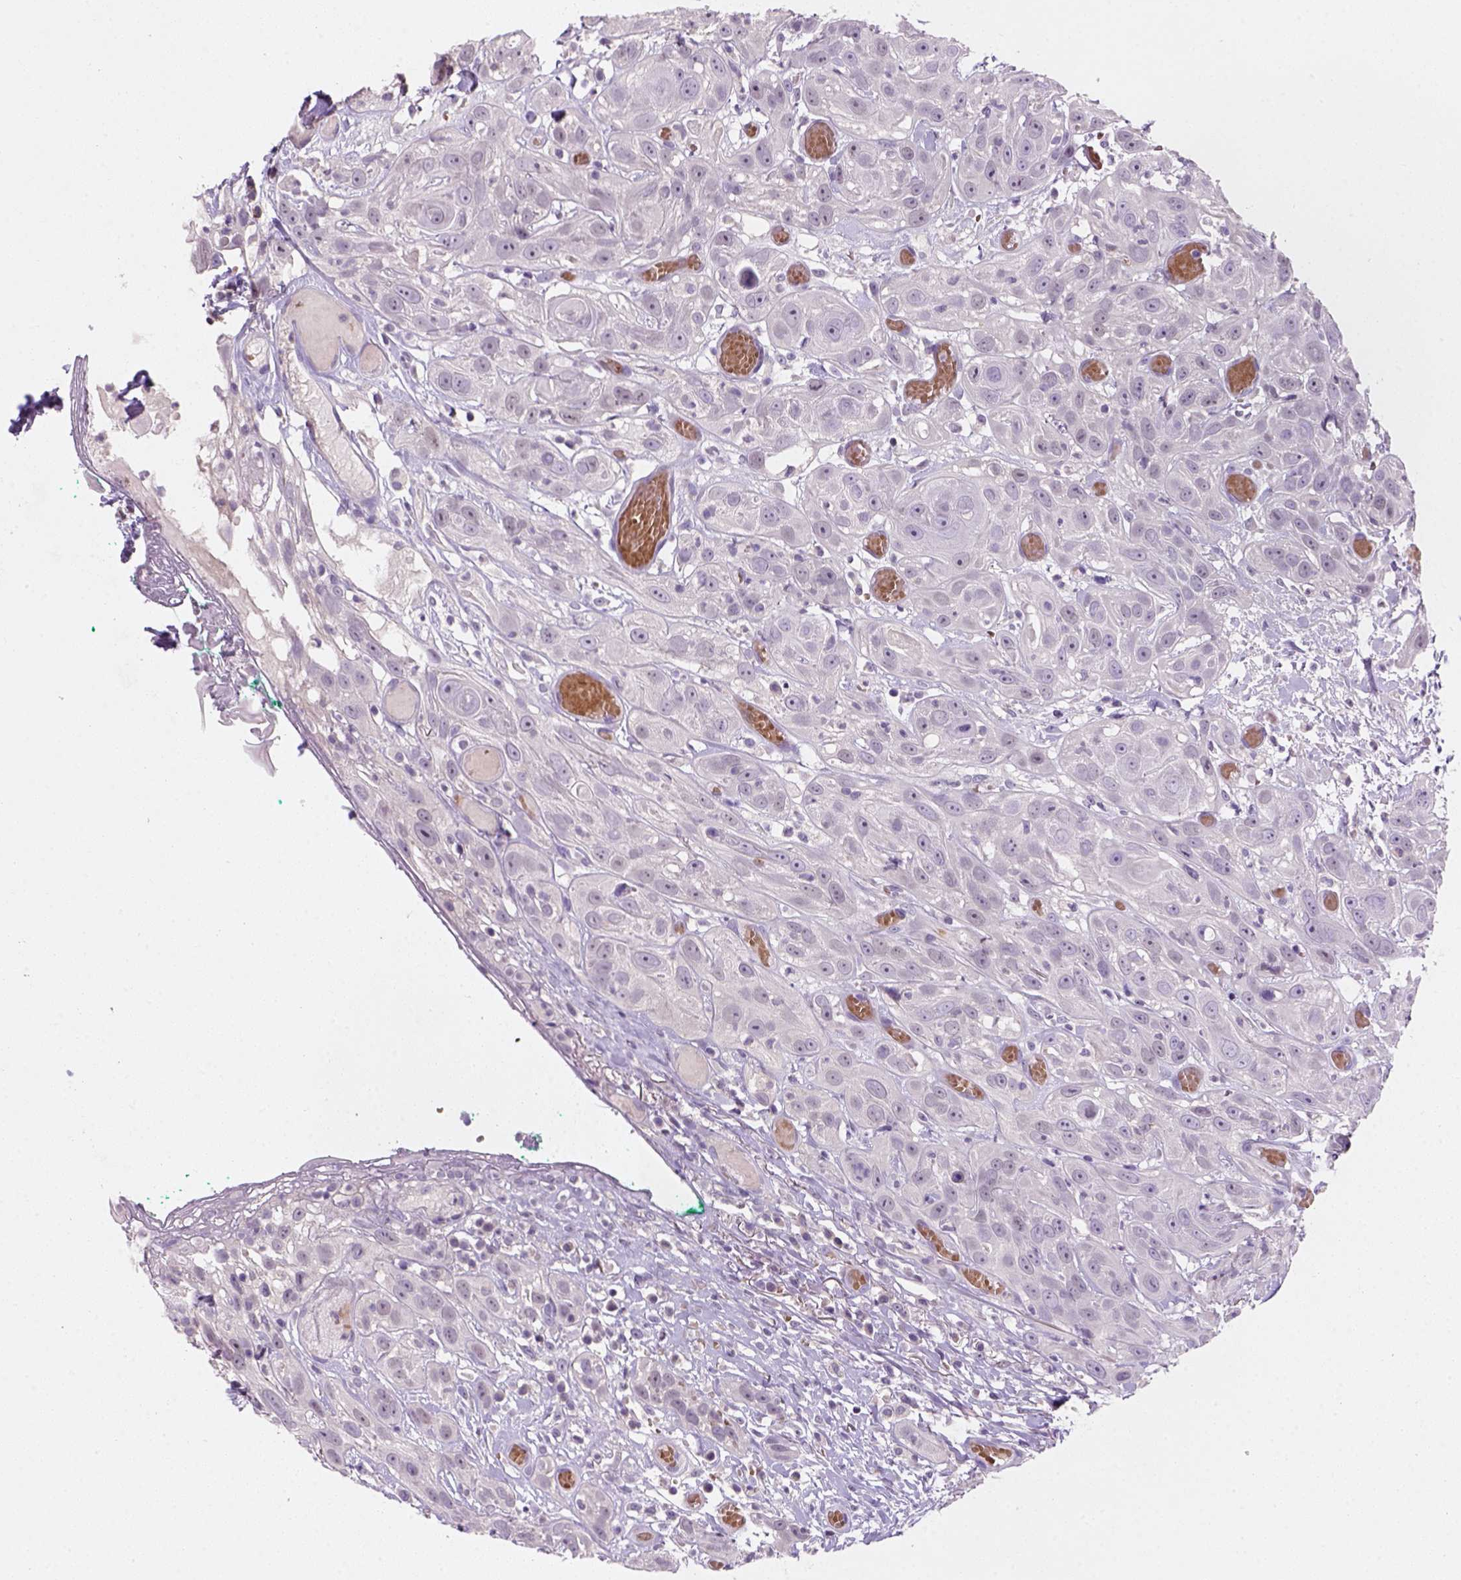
{"staining": {"intensity": "negative", "quantity": "none", "location": "none"}, "tissue": "head and neck cancer", "cell_type": "Tumor cells", "image_type": "cancer", "snomed": [{"axis": "morphology", "description": "Normal tissue, NOS"}, {"axis": "morphology", "description": "Squamous cell carcinoma, NOS"}, {"axis": "topography", "description": "Oral tissue"}, {"axis": "topography", "description": "Salivary gland"}, {"axis": "topography", "description": "Head-Neck"}], "caption": "The histopathology image exhibits no significant positivity in tumor cells of head and neck cancer.", "gene": "ZMAT4", "patient": {"sex": "female", "age": 62}}